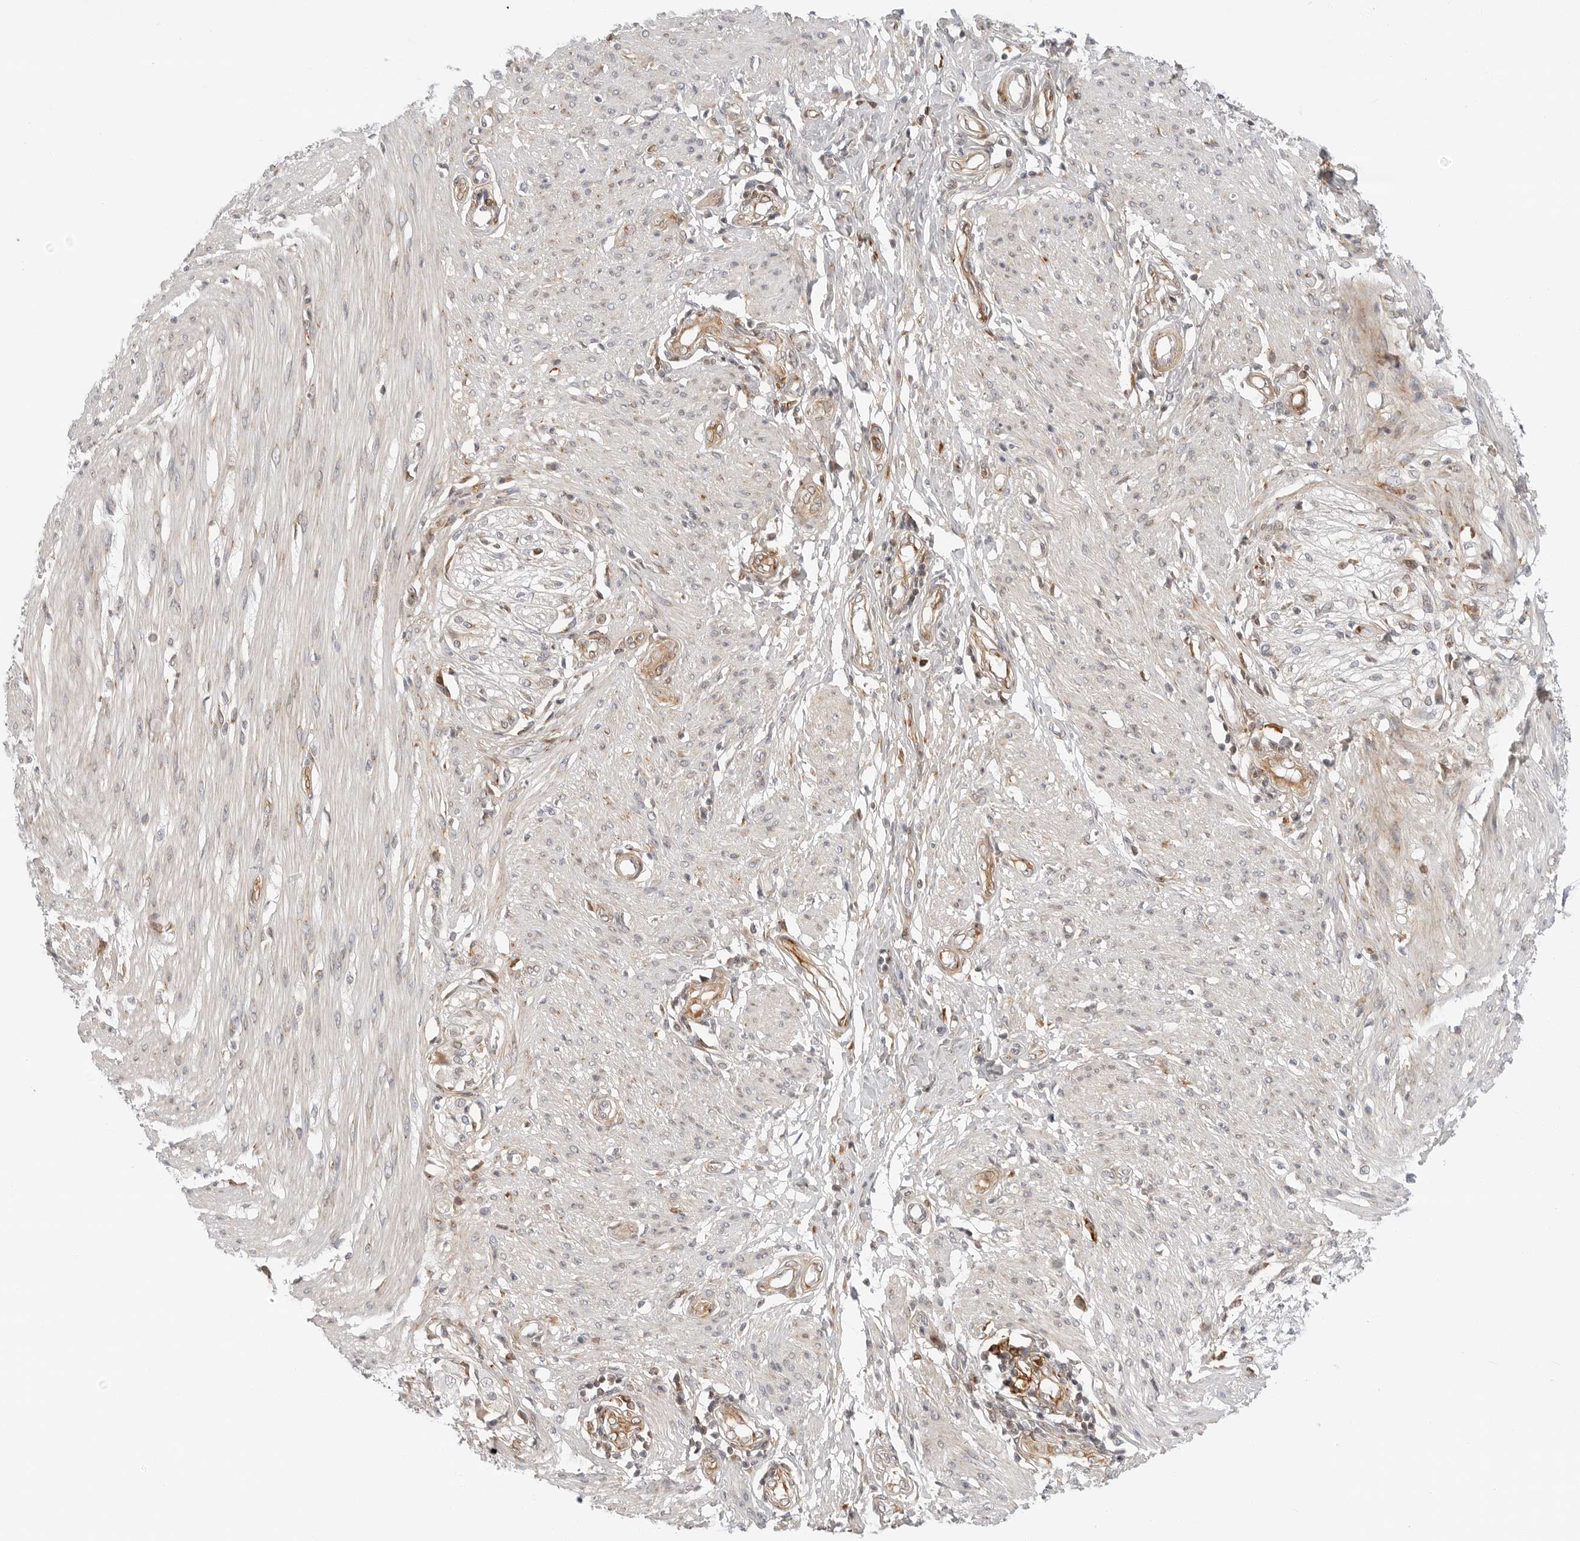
{"staining": {"intensity": "weak", "quantity": "25%-75%", "location": "cytoplasmic/membranous"}, "tissue": "smooth muscle", "cell_type": "Smooth muscle cells", "image_type": "normal", "snomed": [{"axis": "morphology", "description": "Normal tissue, NOS"}, {"axis": "morphology", "description": "Adenocarcinoma, NOS"}, {"axis": "topography", "description": "Colon"}, {"axis": "topography", "description": "Peripheral nerve tissue"}], "caption": "Immunohistochemical staining of unremarkable smooth muscle displays weak cytoplasmic/membranous protein staining in approximately 25%-75% of smooth muscle cells. Nuclei are stained in blue.", "gene": "C1QTNF1", "patient": {"sex": "male", "age": 14}}